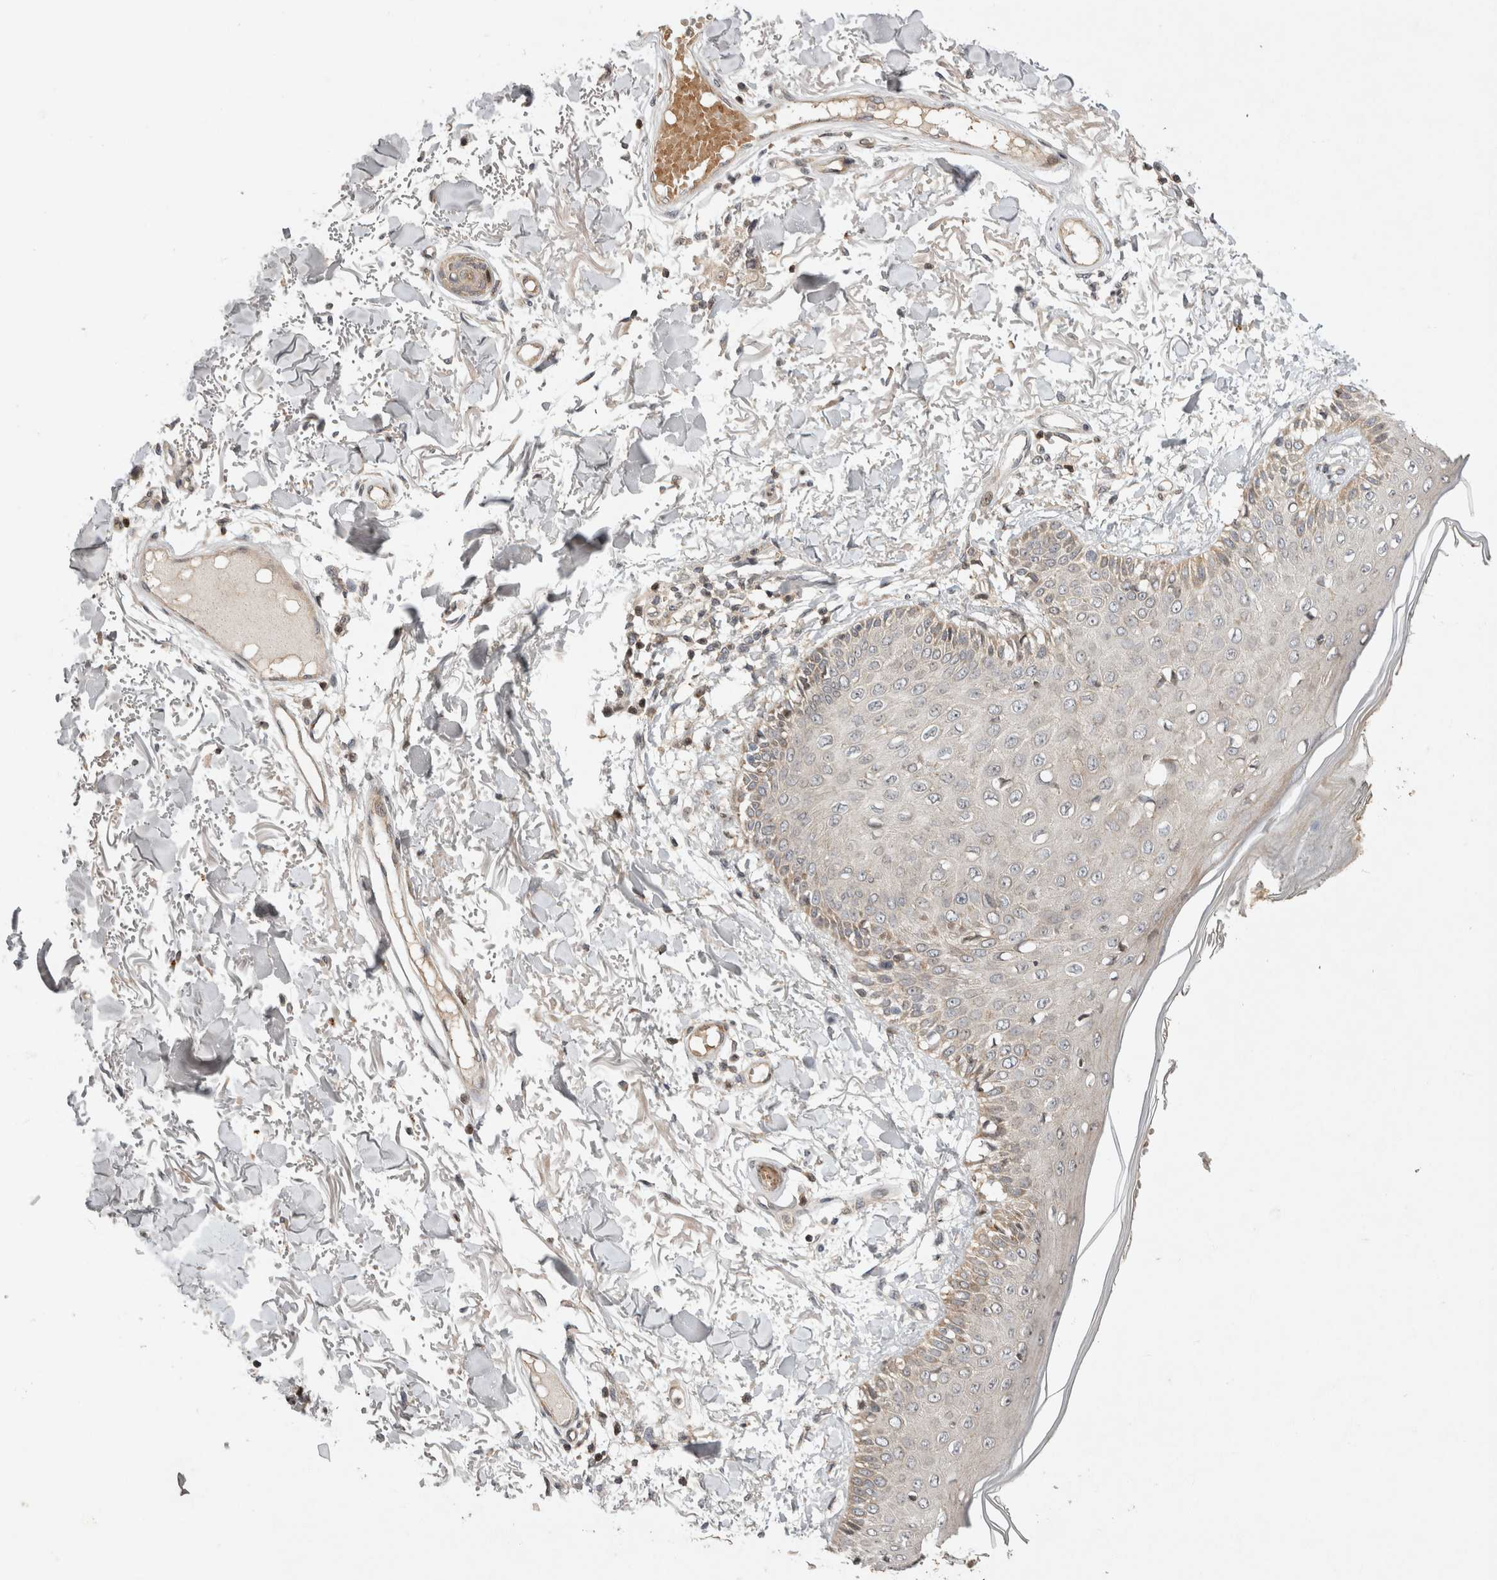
{"staining": {"intensity": "weak", "quantity": ">75%", "location": "cytoplasmic/membranous"}, "tissue": "skin", "cell_type": "Fibroblasts", "image_type": "normal", "snomed": [{"axis": "morphology", "description": "Normal tissue, NOS"}, {"axis": "morphology", "description": "Squamous cell carcinoma, NOS"}, {"axis": "topography", "description": "Skin"}, {"axis": "topography", "description": "Peripheral nerve tissue"}], "caption": "Immunohistochemical staining of unremarkable skin demonstrates weak cytoplasmic/membranous protein expression in approximately >75% of fibroblasts.", "gene": "EIF2AK1", "patient": {"sex": "male", "age": 83}}